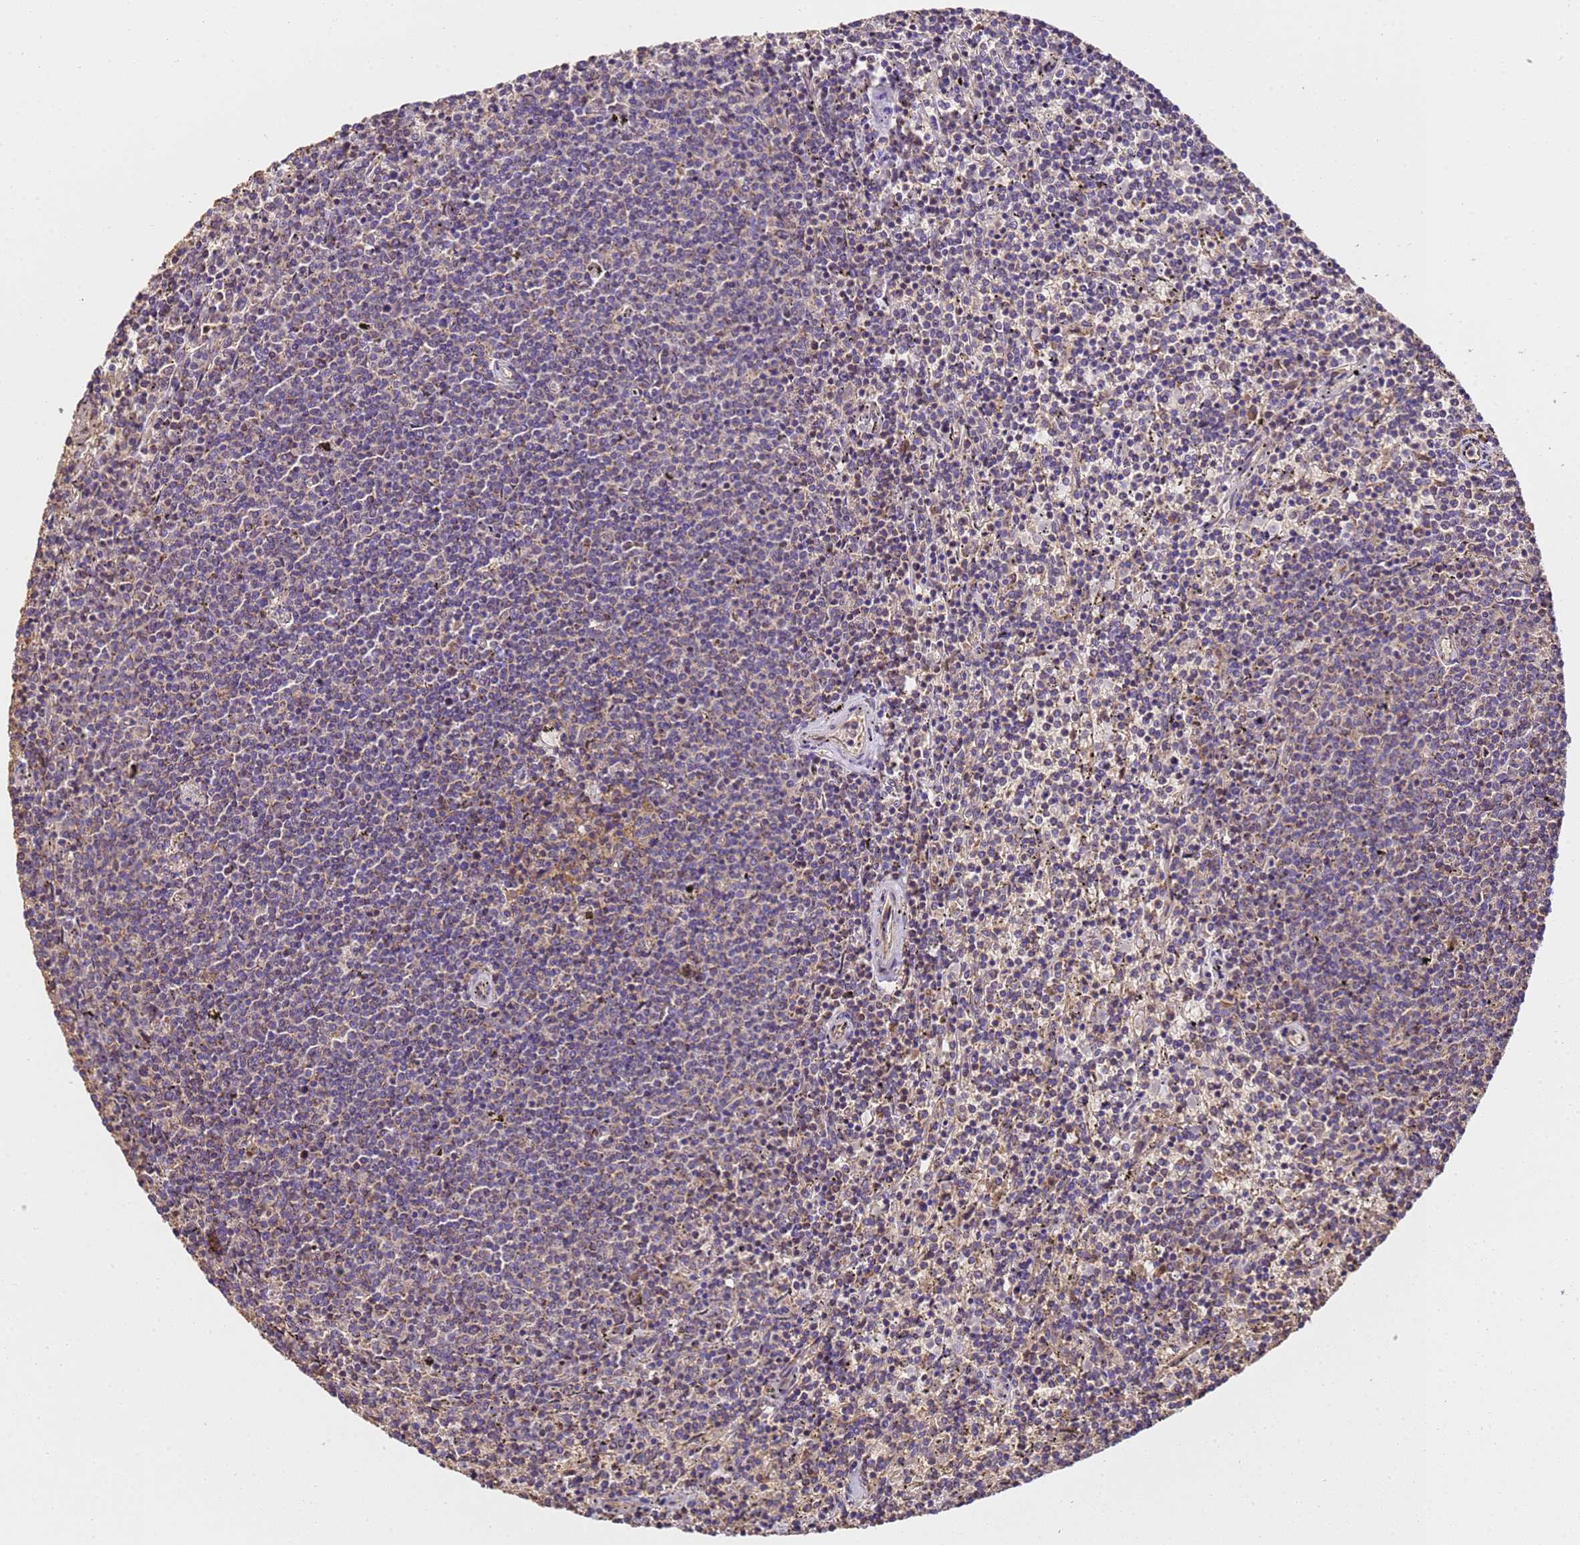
{"staining": {"intensity": "negative", "quantity": "none", "location": "none"}, "tissue": "lymphoma", "cell_type": "Tumor cells", "image_type": "cancer", "snomed": [{"axis": "morphology", "description": "Malignant lymphoma, non-Hodgkin's type, Low grade"}, {"axis": "topography", "description": "Spleen"}], "caption": "High power microscopy histopathology image of an immunohistochemistry (IHC) histopathology image of lymphoma, revealing no significant staining in tumor cells.", "gene": "LRRIQ1", "patient": {"sex": "female", "age": 50}}